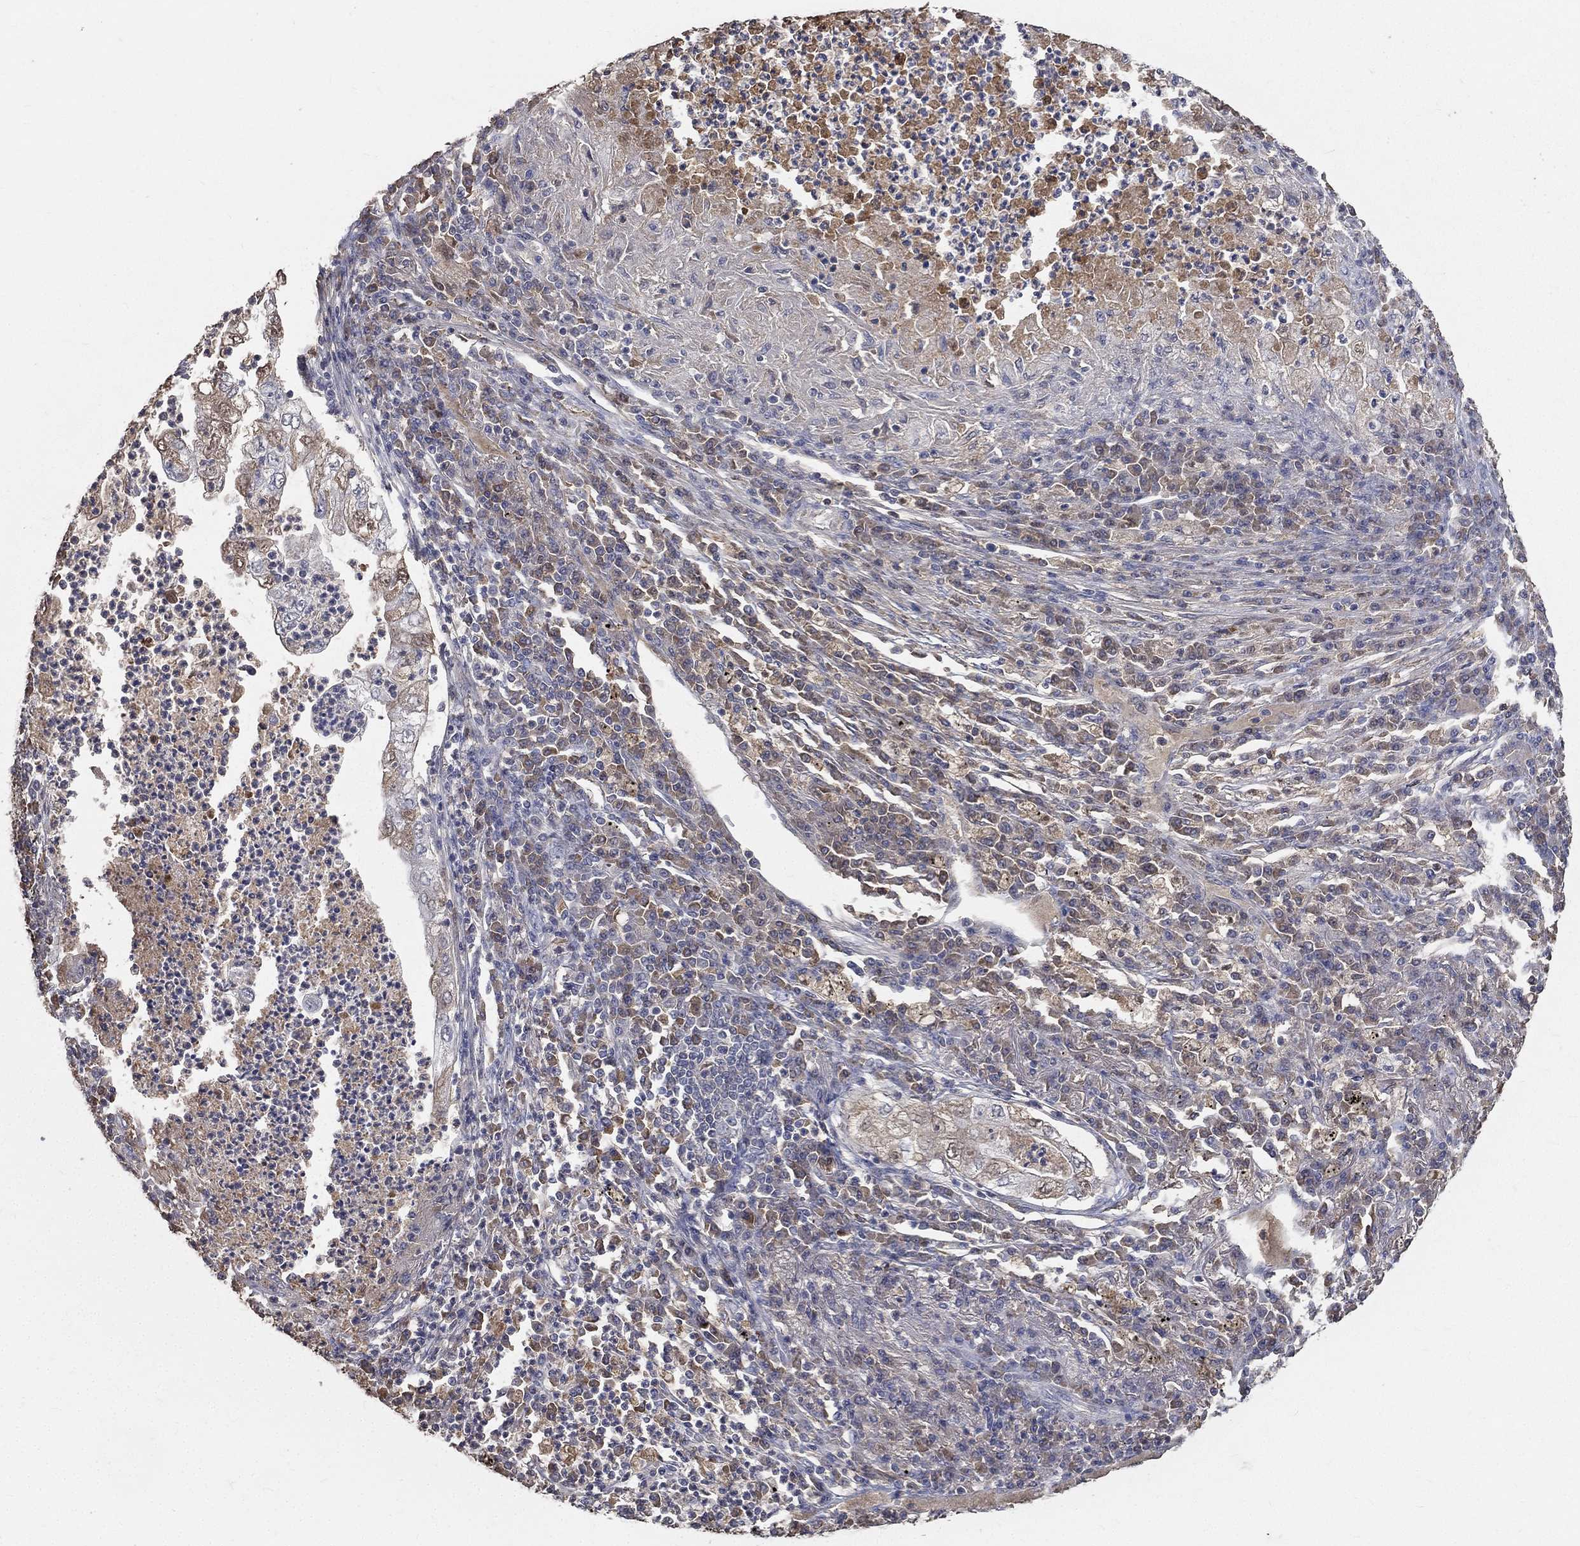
{"staining": {"intensity": "negative", "quantity": "none", "location": "none"}, "tissue": "lung cancer", "cell_type": "Tumor cells", "image_type": "cancer", "snomed": [{"axis": "morphology", "description": "Adenocarcinoma, NOS"}, {"axis": "topography", "description": "Lung"}], "caption": "High power microscopy image of an immunohistochemistry photomicrograph of lung cancer, revealing no significant expression in tumor cells.", "gene": "SNAP25", "patient": {"sex": "female", "age": 73}}